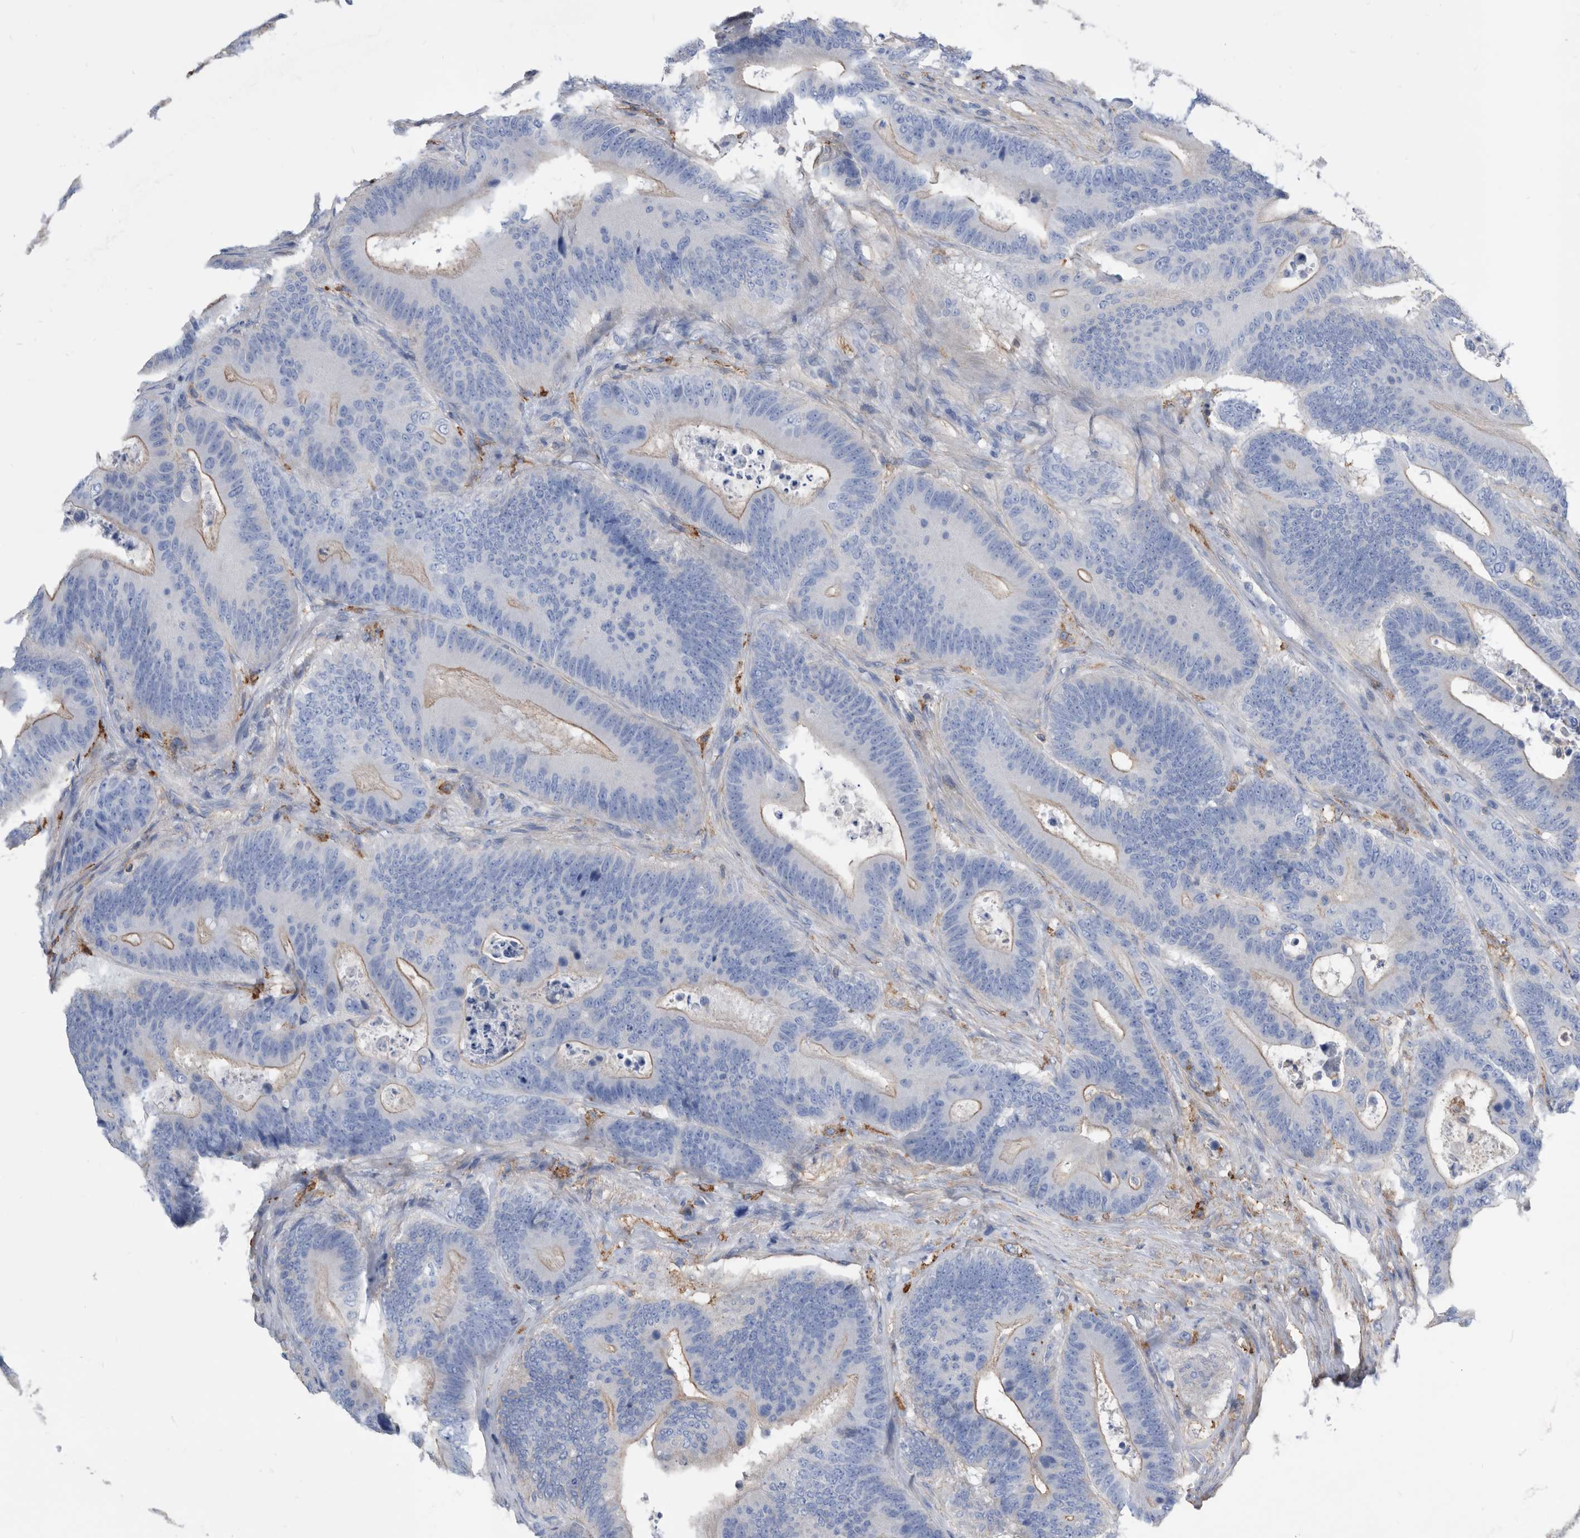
{"staining": {"intensity": "weak", "quantity": "<25%", "location": "cytoplasmic/membranous"}, "tissue": "colorectal cancer", "cell_type": "Tumor cells", "image_type": "cancer", "snomed": [{"axis": "morphology", "description": "Adenocarcinoma, NOS"}, {"axis": "topography", "description": "Colon"}], "caption": "Immunohistochemical staining of human colorectal adenocarcinoma demonstrates no significant staining in tumor cells.", "gene": "MS4A4A", "patient": {"sex": "male", "age": 83}}